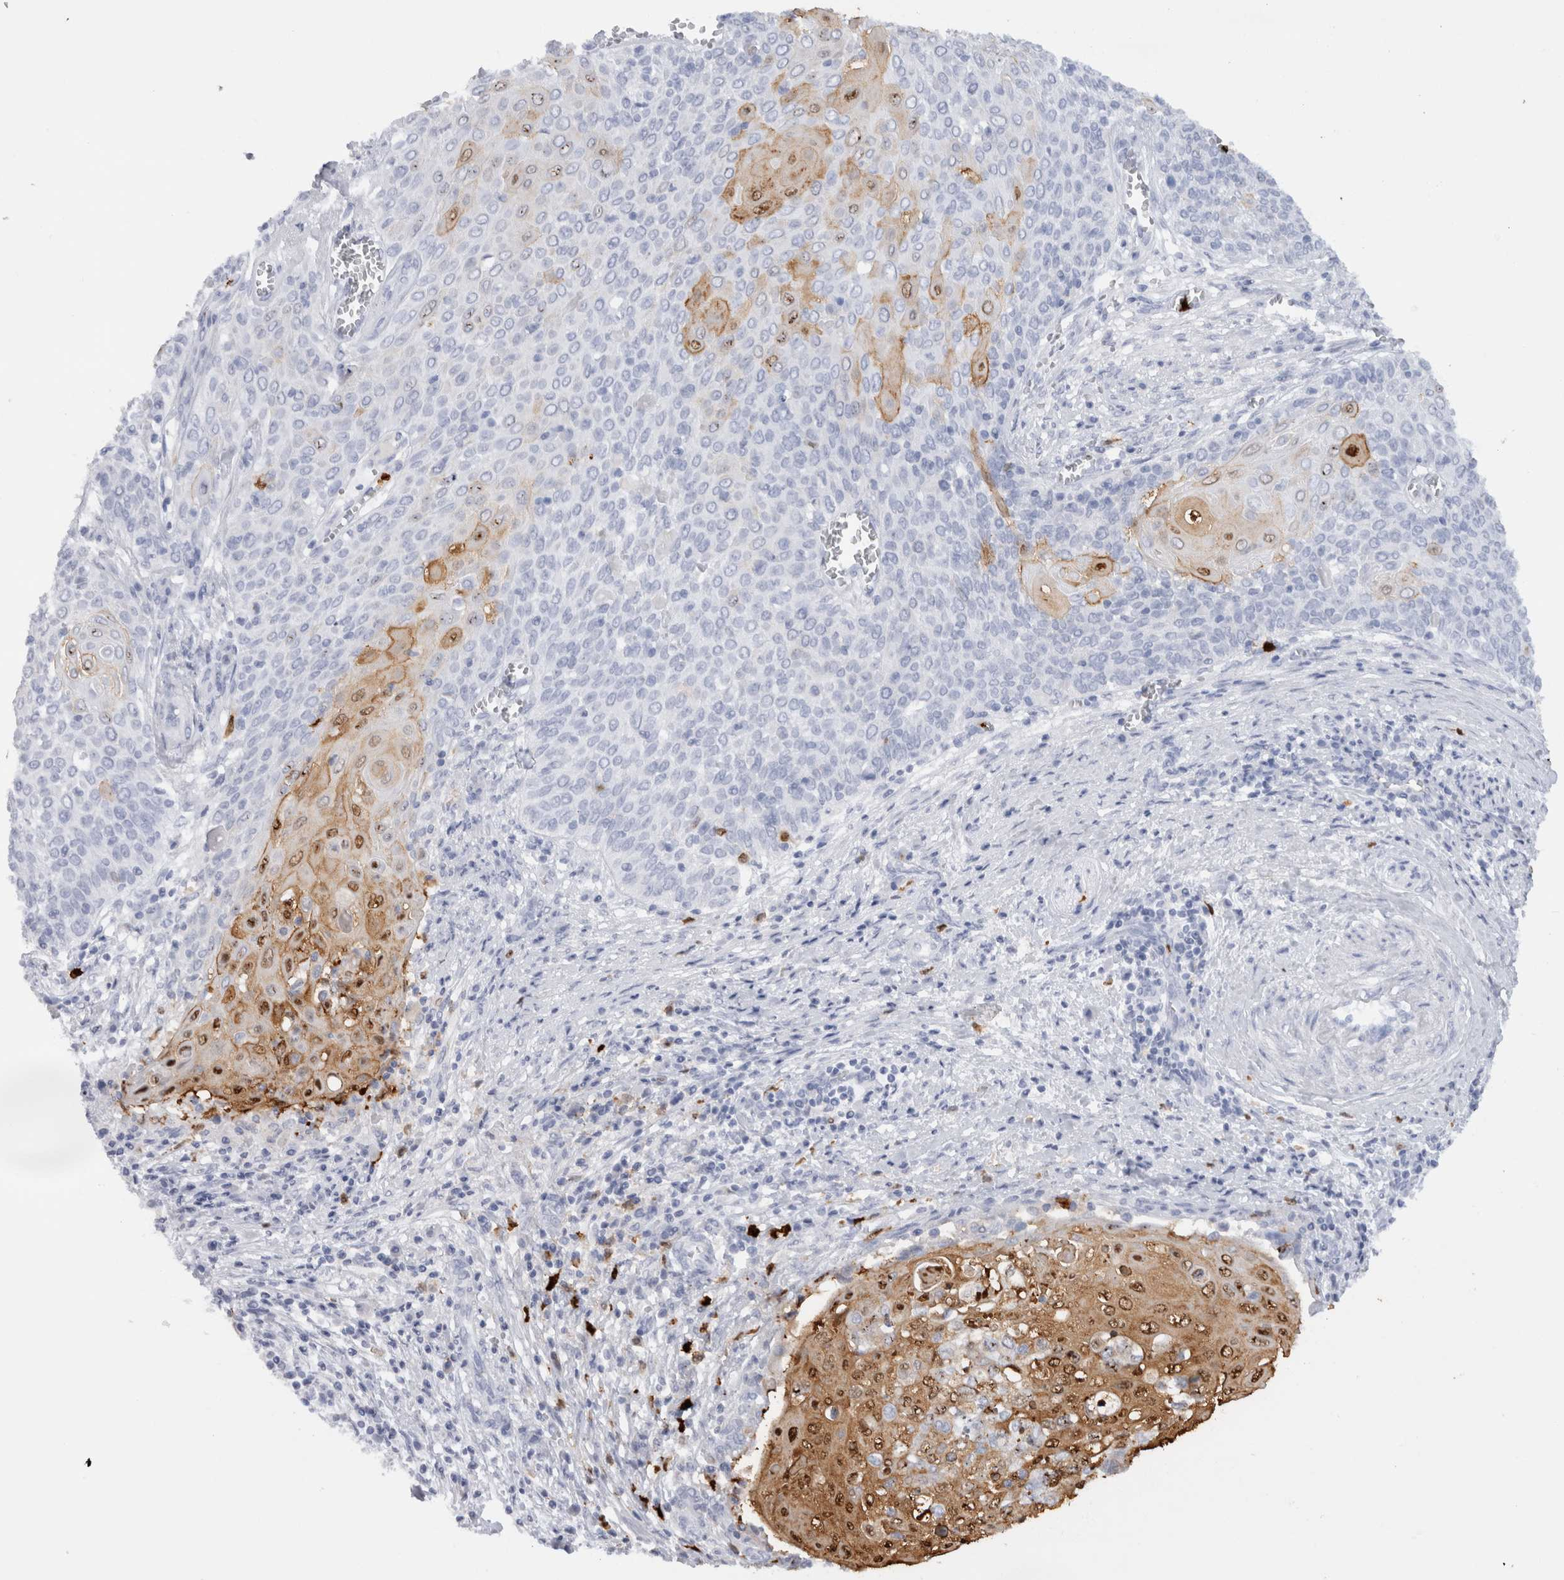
{"staining": {"intensity": "moderate", "quantity": "<25%", "location": "cytoplasmic/membranous,nuclear"}, "tissue": "cervical cancer", "cell_type": "Tumor cells", "image_type": "cancer", "snomed": [{"axis": "morphology", "description": "Squamous cell carcinoma, NOS"}, {"axis": "topography", "description": "Cervix"}], "caption": "Immunohistochemistry (IHC) (DAB (3,3'-diaminobenzidine)) staining of human squamous cell carcinoma (cervical) demonstrates moderate cytoplasmic/membranous and nuclear protein staining in about <25% of tumor cells.", "gene": "S100A8", "patient": {"sex": "female", "age": 39}}